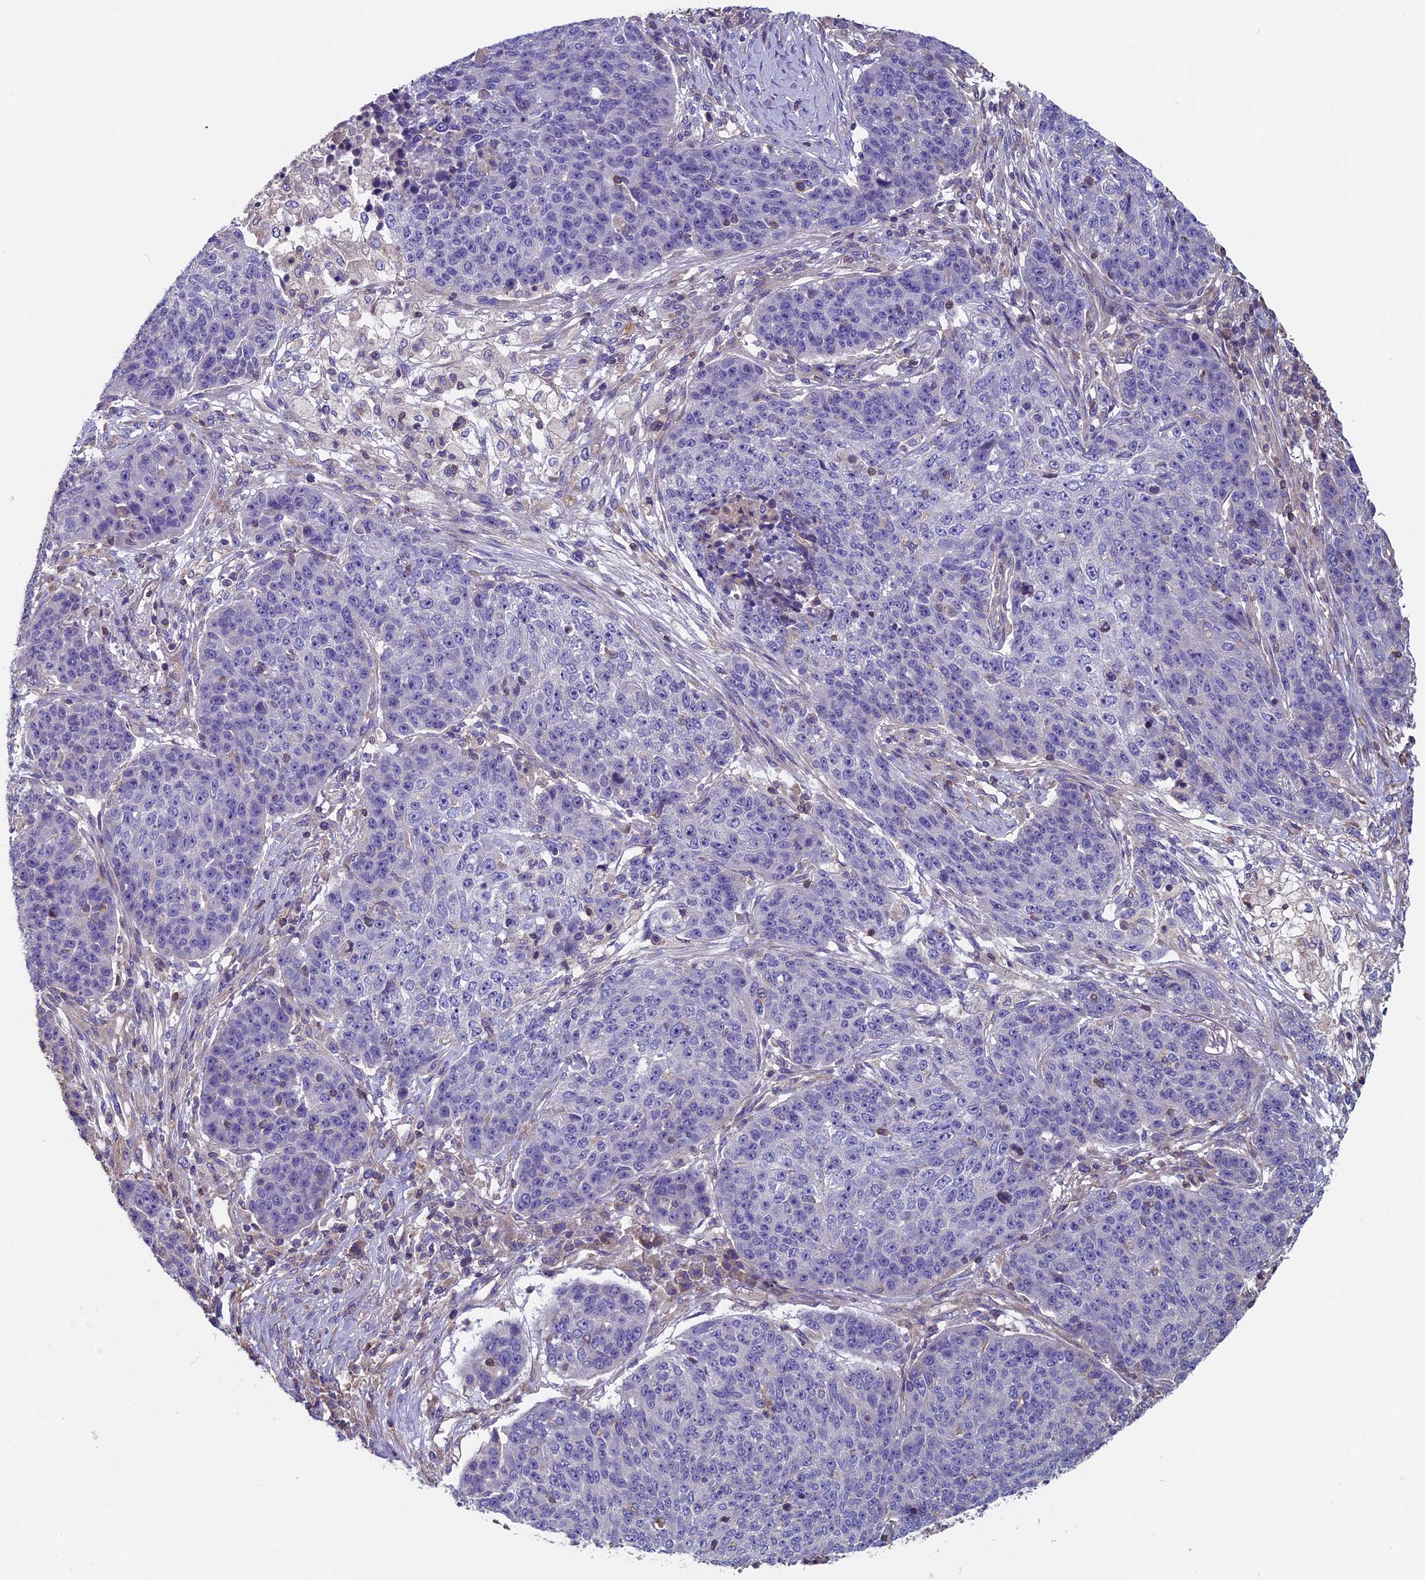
{"staining": {"intensity": "negative", "quantity": "none", "location": "none"}, "tissue": "lung cancer", "cell_type": "Tumor cells", "image_type": "cancer", "snomed": [{"axis": "morphology", "description": "Normal tissue, NOS"}, {"axis": "morphology", "description": "Squamous cell carcinoma, NOS"}, {"axis": "topography", "description": "Lymph node"}, {"axis": "topography", "description": "Lung"}], "caption": "Tumor cells are negative for protein expression in human lung cancer.", "gene": "CCDC153", "patient": {"sex": "male", "age": 66}}